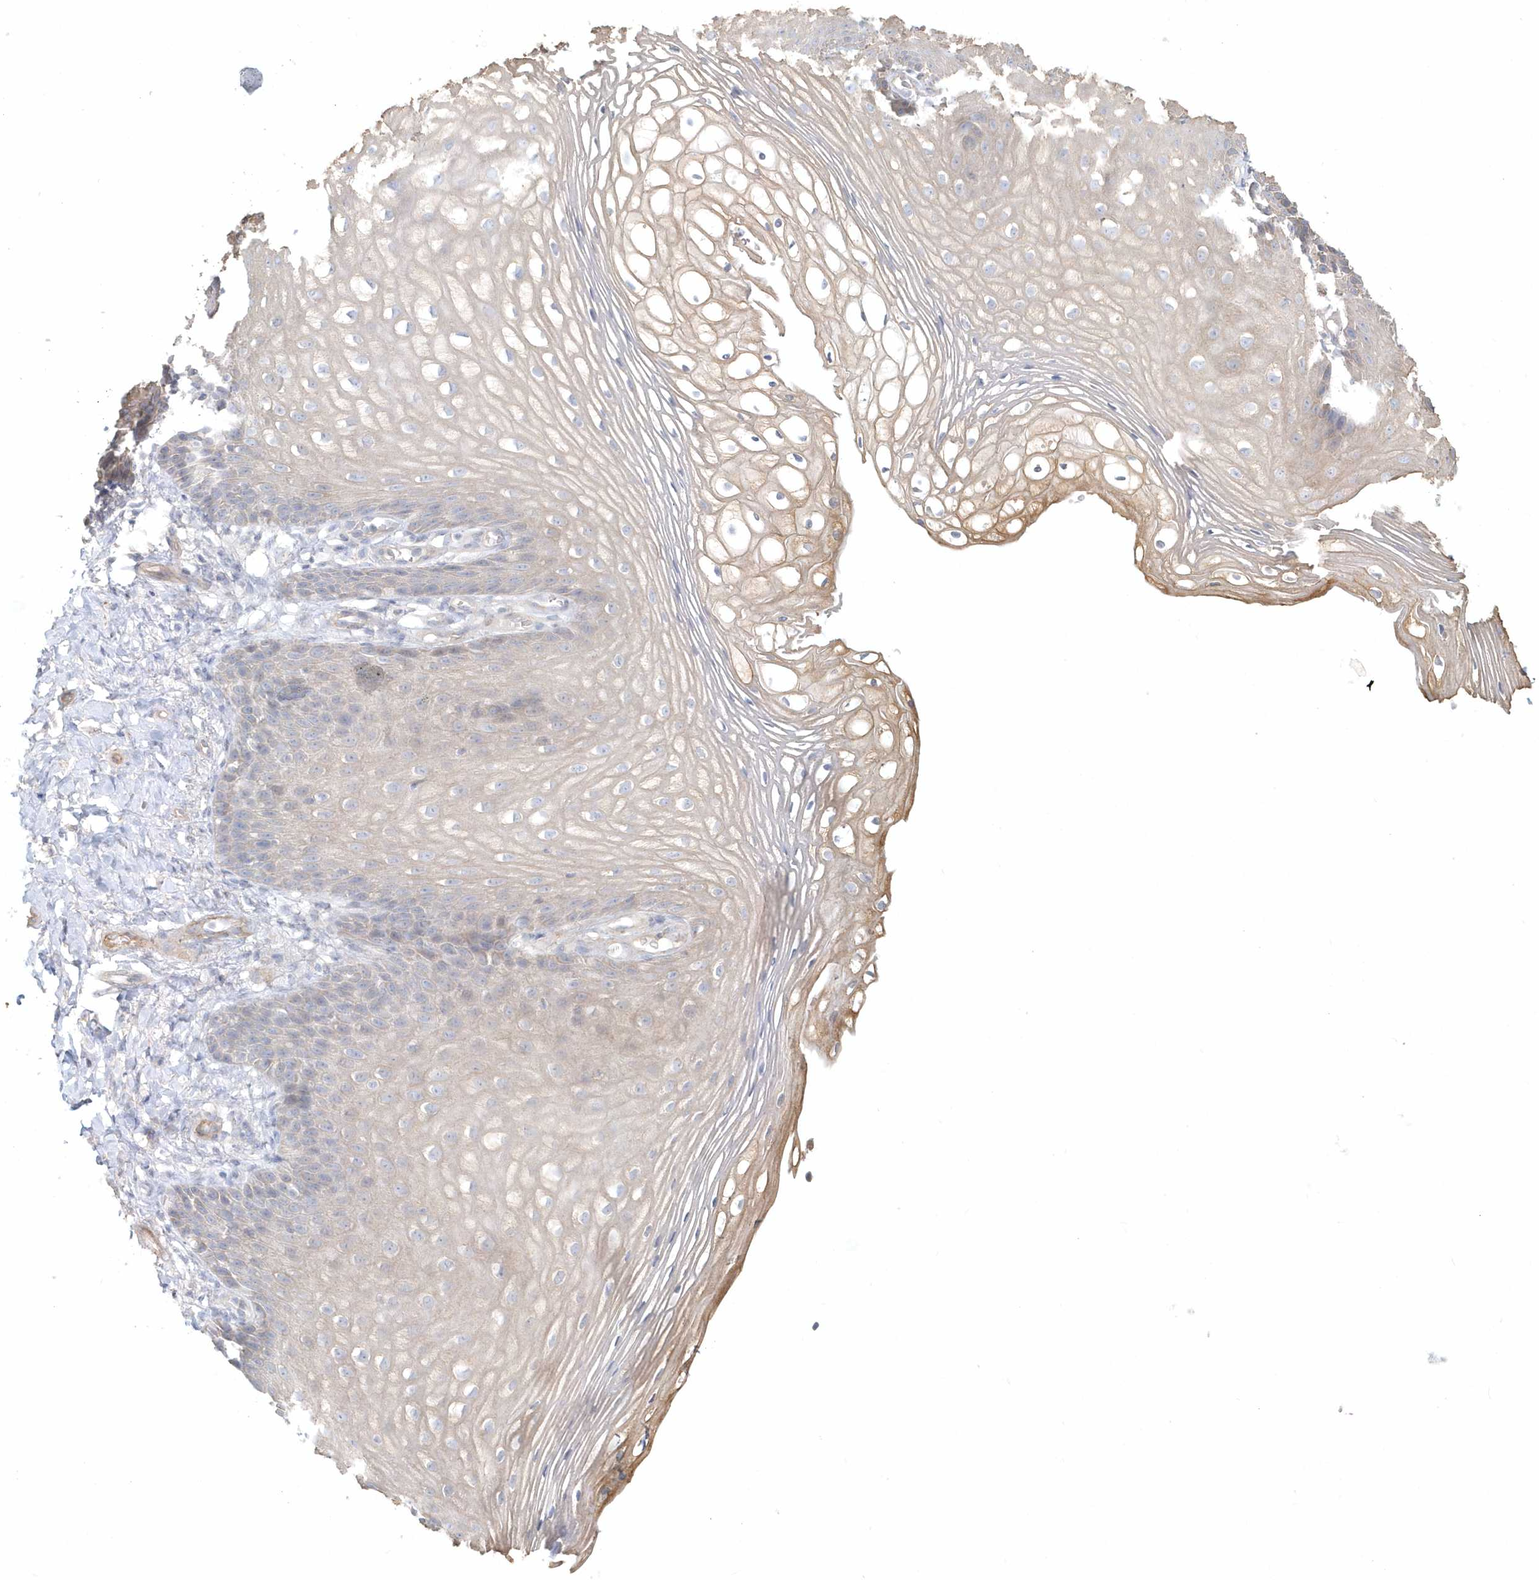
{"staining": {"intensity": "weak", "quantity": "<25%", "location": "cytoplasmic/membranous"}, "tissue": "vagina", "cell_type": "Squamous epithelial cells", "image_type": "normal", "snomed": [{"axis": "morphology", "description": "Normal tissue, NOS"}, {"axis": "topography", "description": "Vagina"}], "caption": "This is an immunohistochemistry photomicrograph of benign vagina. There is no expression in squamous epithelial cells.", "gene": "MMRN1", "patient": {"sex": "female", "age": 60}}